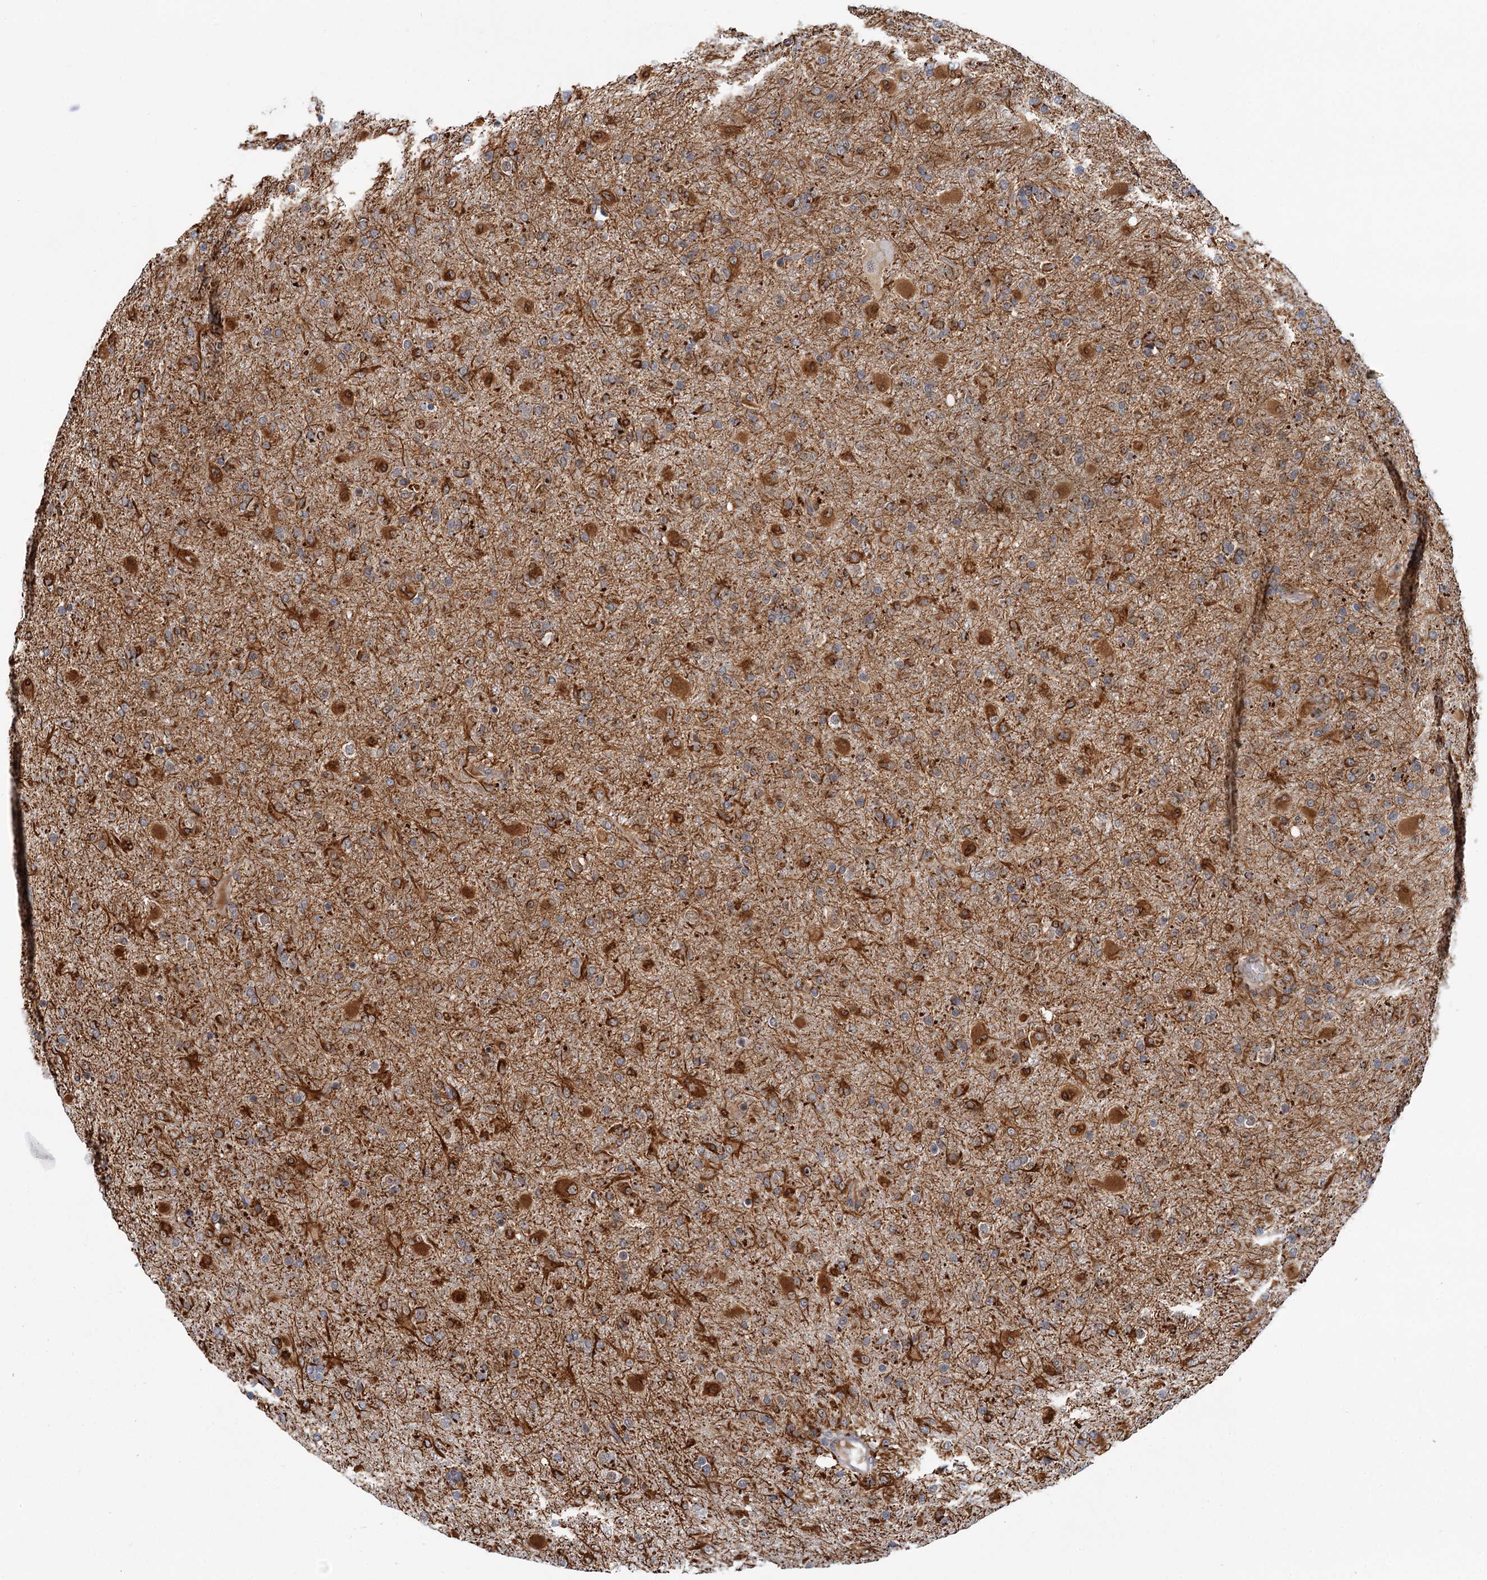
{"staining": {"intensity": "strong", "quantity": "25%-75%", "location": "cytoplasmic/membranous"}, "tissue": "glioma", "cell_type": "Tumor cells", "image_type": "cancer", "snomed": [{"axis": "morphology", "description": "Glioma, malignant, Low grade"}, {"axis": "topography", "description": "Brain"}], "caption": "The photomicrograph shows staining of glioma, revealing strong cytoplasmic/membranous protein staining (brown color) within tumor cells.", "gene": "APBA2", "patient": {"sex": "male", "age": 65}}